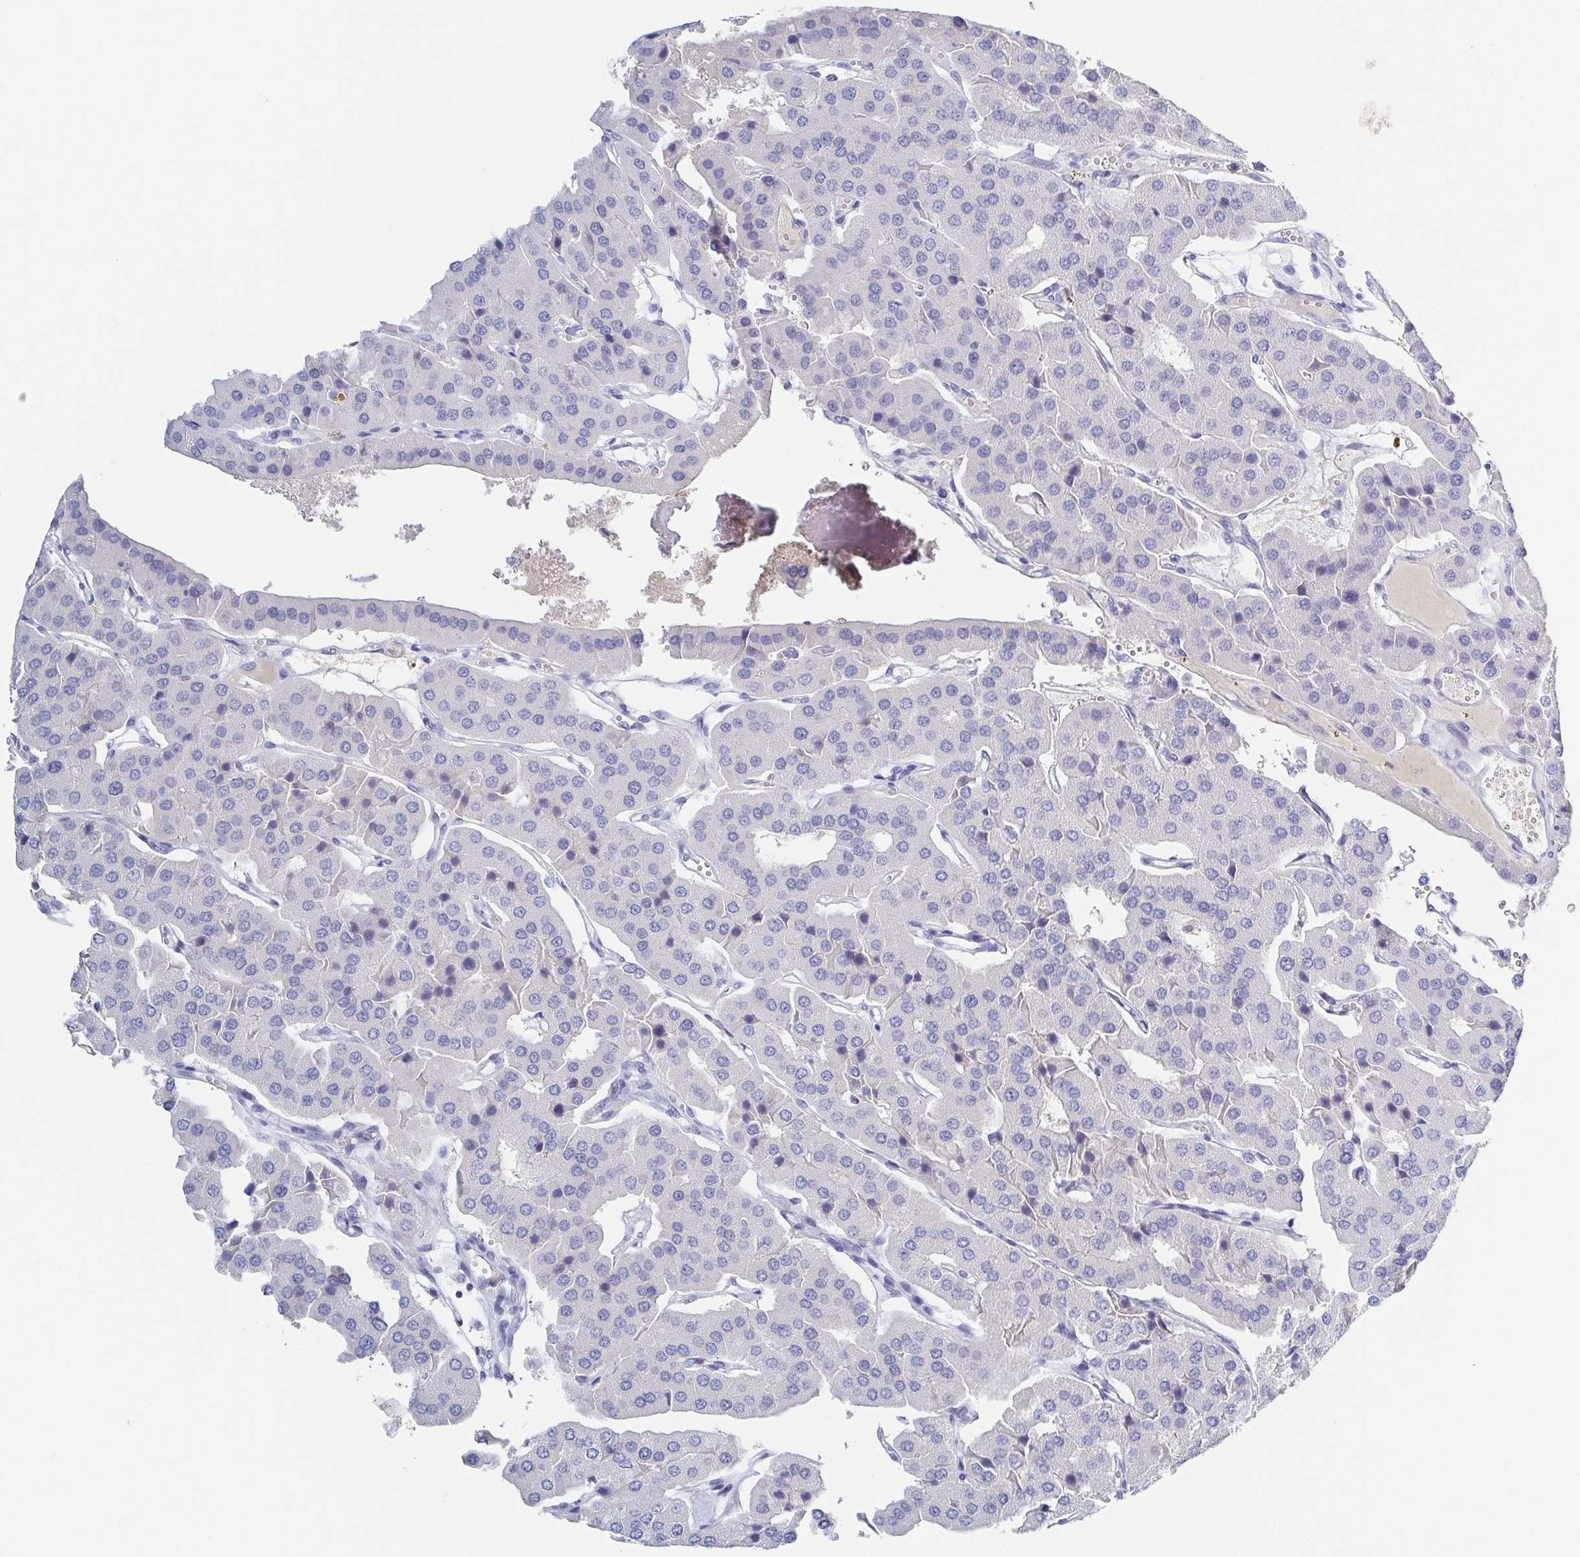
{"staining": {"intensity": "negative", "quantity": "none", "location": "none"}, "tissue": "parathyroid gland", "cell_type": "Glandular cells", "image_type": "normal", "snomed": [{"axis": "morphology", "description": "Normal tissue, NOS"}, {"axis": "morphology", "description": "Adenoma, NOS"}, {"axis": "topography", "description": "Parathyroid gland"}], "caption": "Histopathology image shows no significant protein staining in glandular cells of unremarkable parathyroid gland.", "gene": "RHOV", "patient": {"sex": "female", "age": 86}}